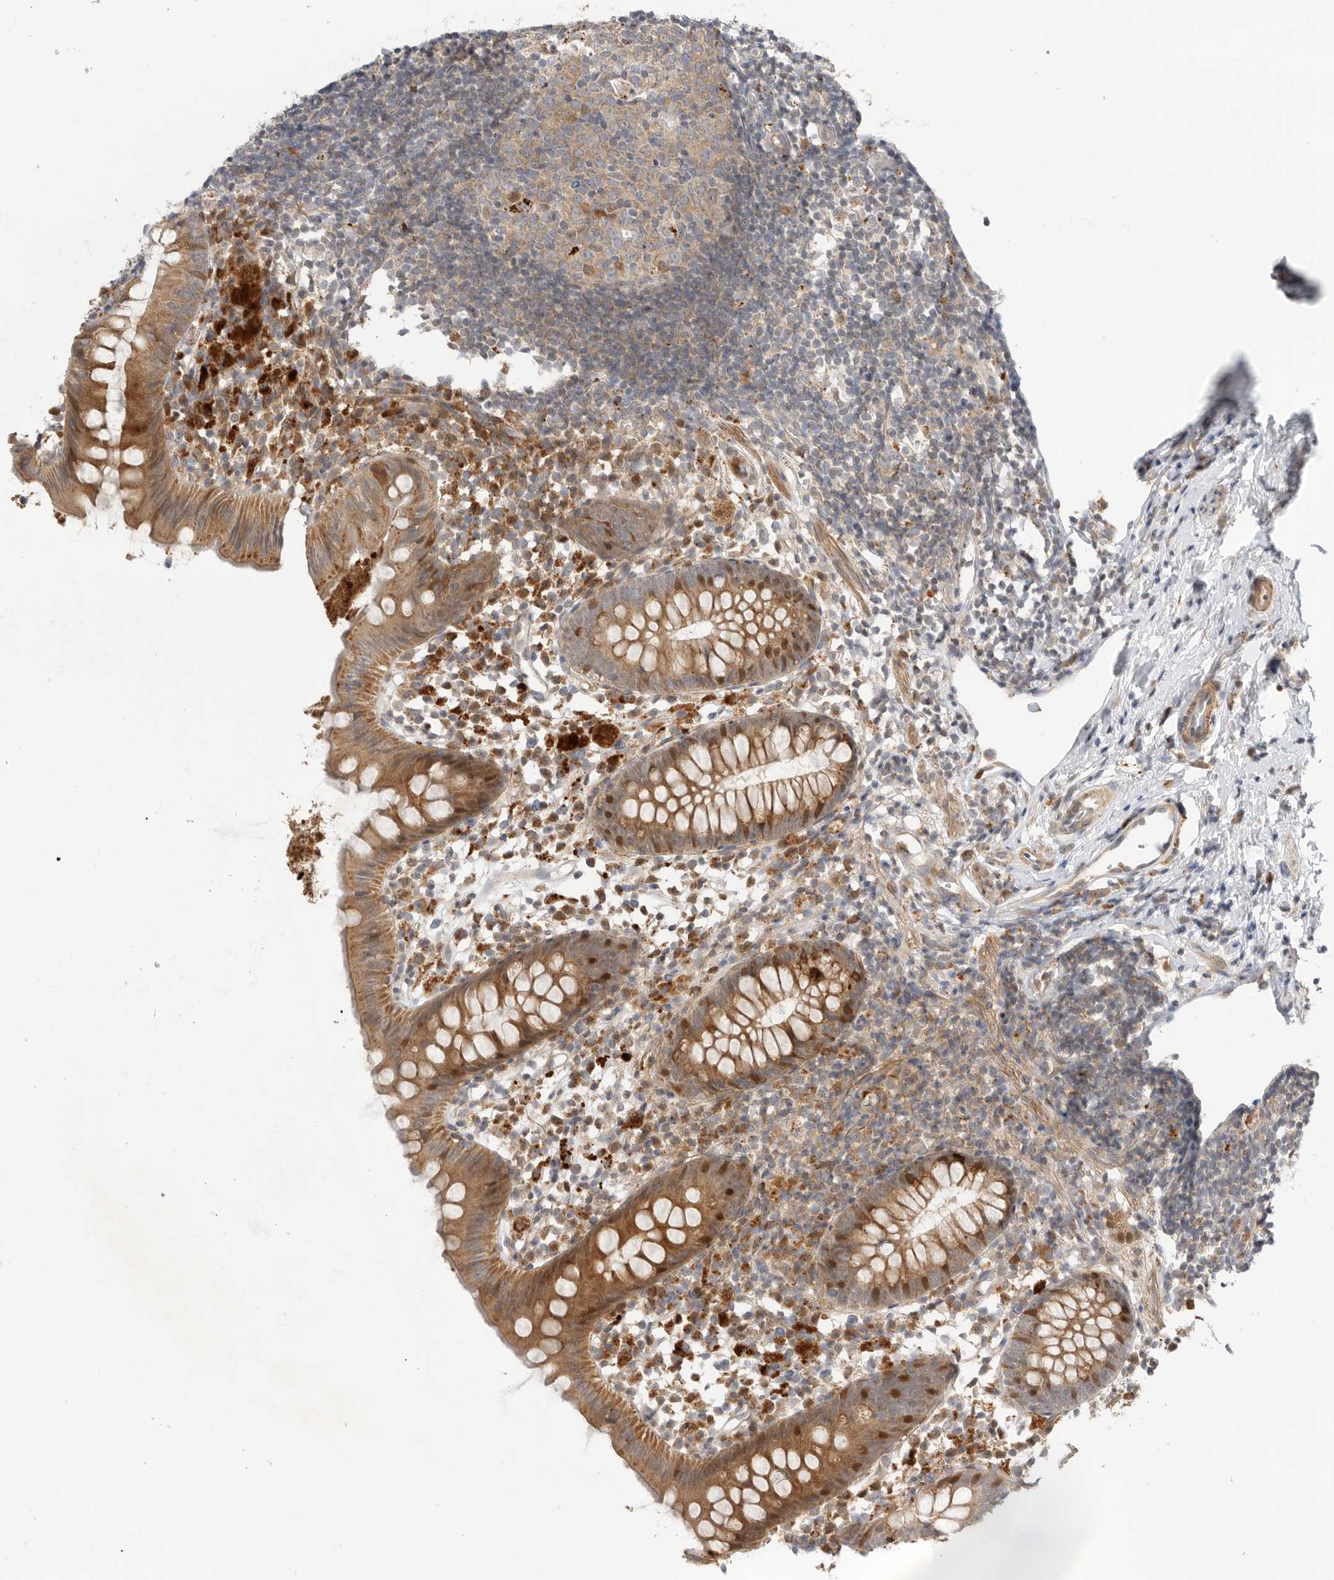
{"staining": {"intensity": "moderate", "quantity": ">75%", "location": "cytoplasmic/membranous"}, "tissue": "appendix", "cell_type": "Glandular cells", "image_type": "normal", "snomed": [{"axis": "morphology", "description": "Normal tissue, NOS"}, {"axis": "topography", "description": "Appendix"}], "caption": "A brown stain shows moderate cytoplasmic/membranous expression of a protein in glandular cells of unremarkable human appendix. Nuclei are stained in blue.", "gene": "GNE", "patient": {"sex": "female", "age": 20}}